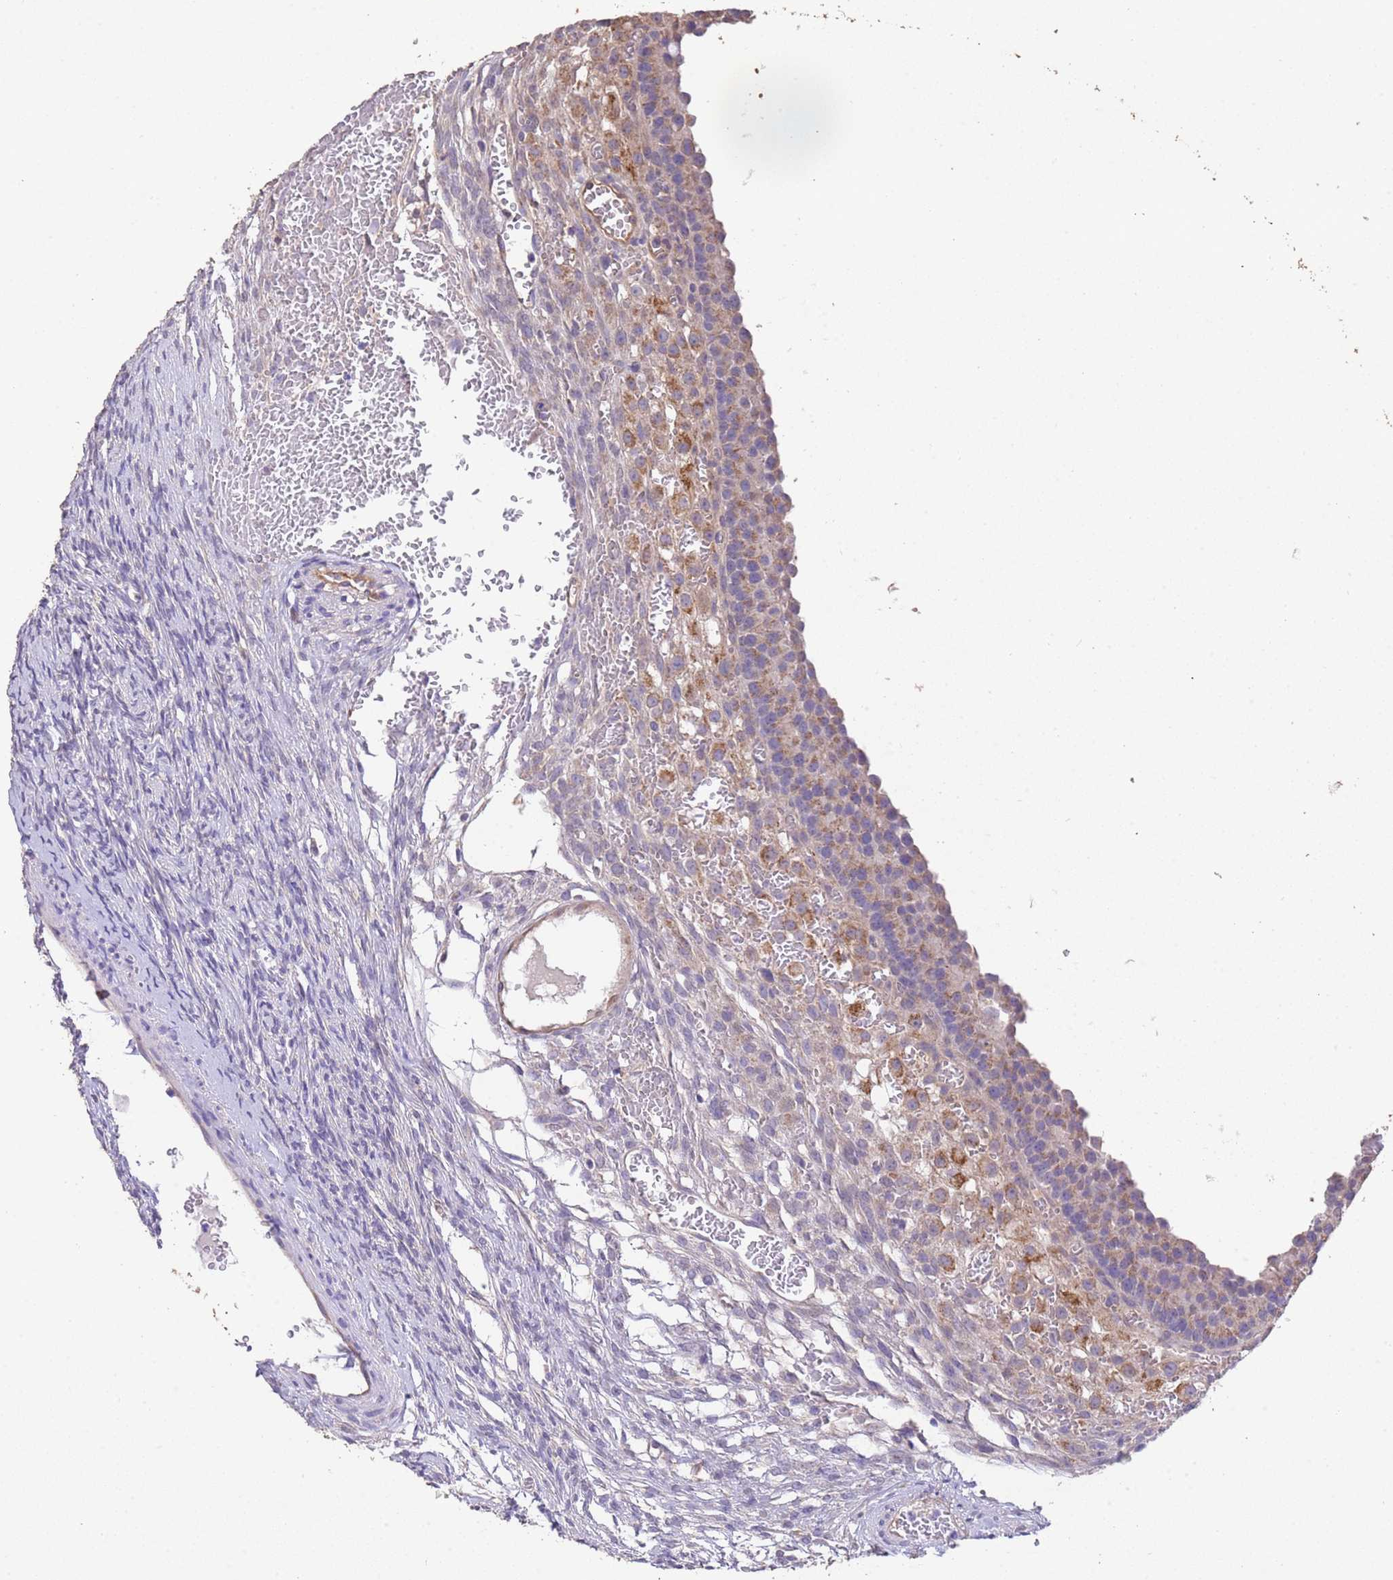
{"staining": {"intensity": "negative", "quantity": "none", "location": "none"}, "tissue": "ovary", "cell_type": "Ovarian stroma cells", "image_type": "normal", "snomed": [{"axis": "morphology", "description": "Normal tissue, NOS"}, {"axis": "topography", "description": "Ovary"}], "caption": "This is an immunohistochemistry (IHC) image of normal ovary. There is no expression in ovarian stroma cells.", "gene": "NPHP1", "patient": {"sex": "female", "age": 39}}